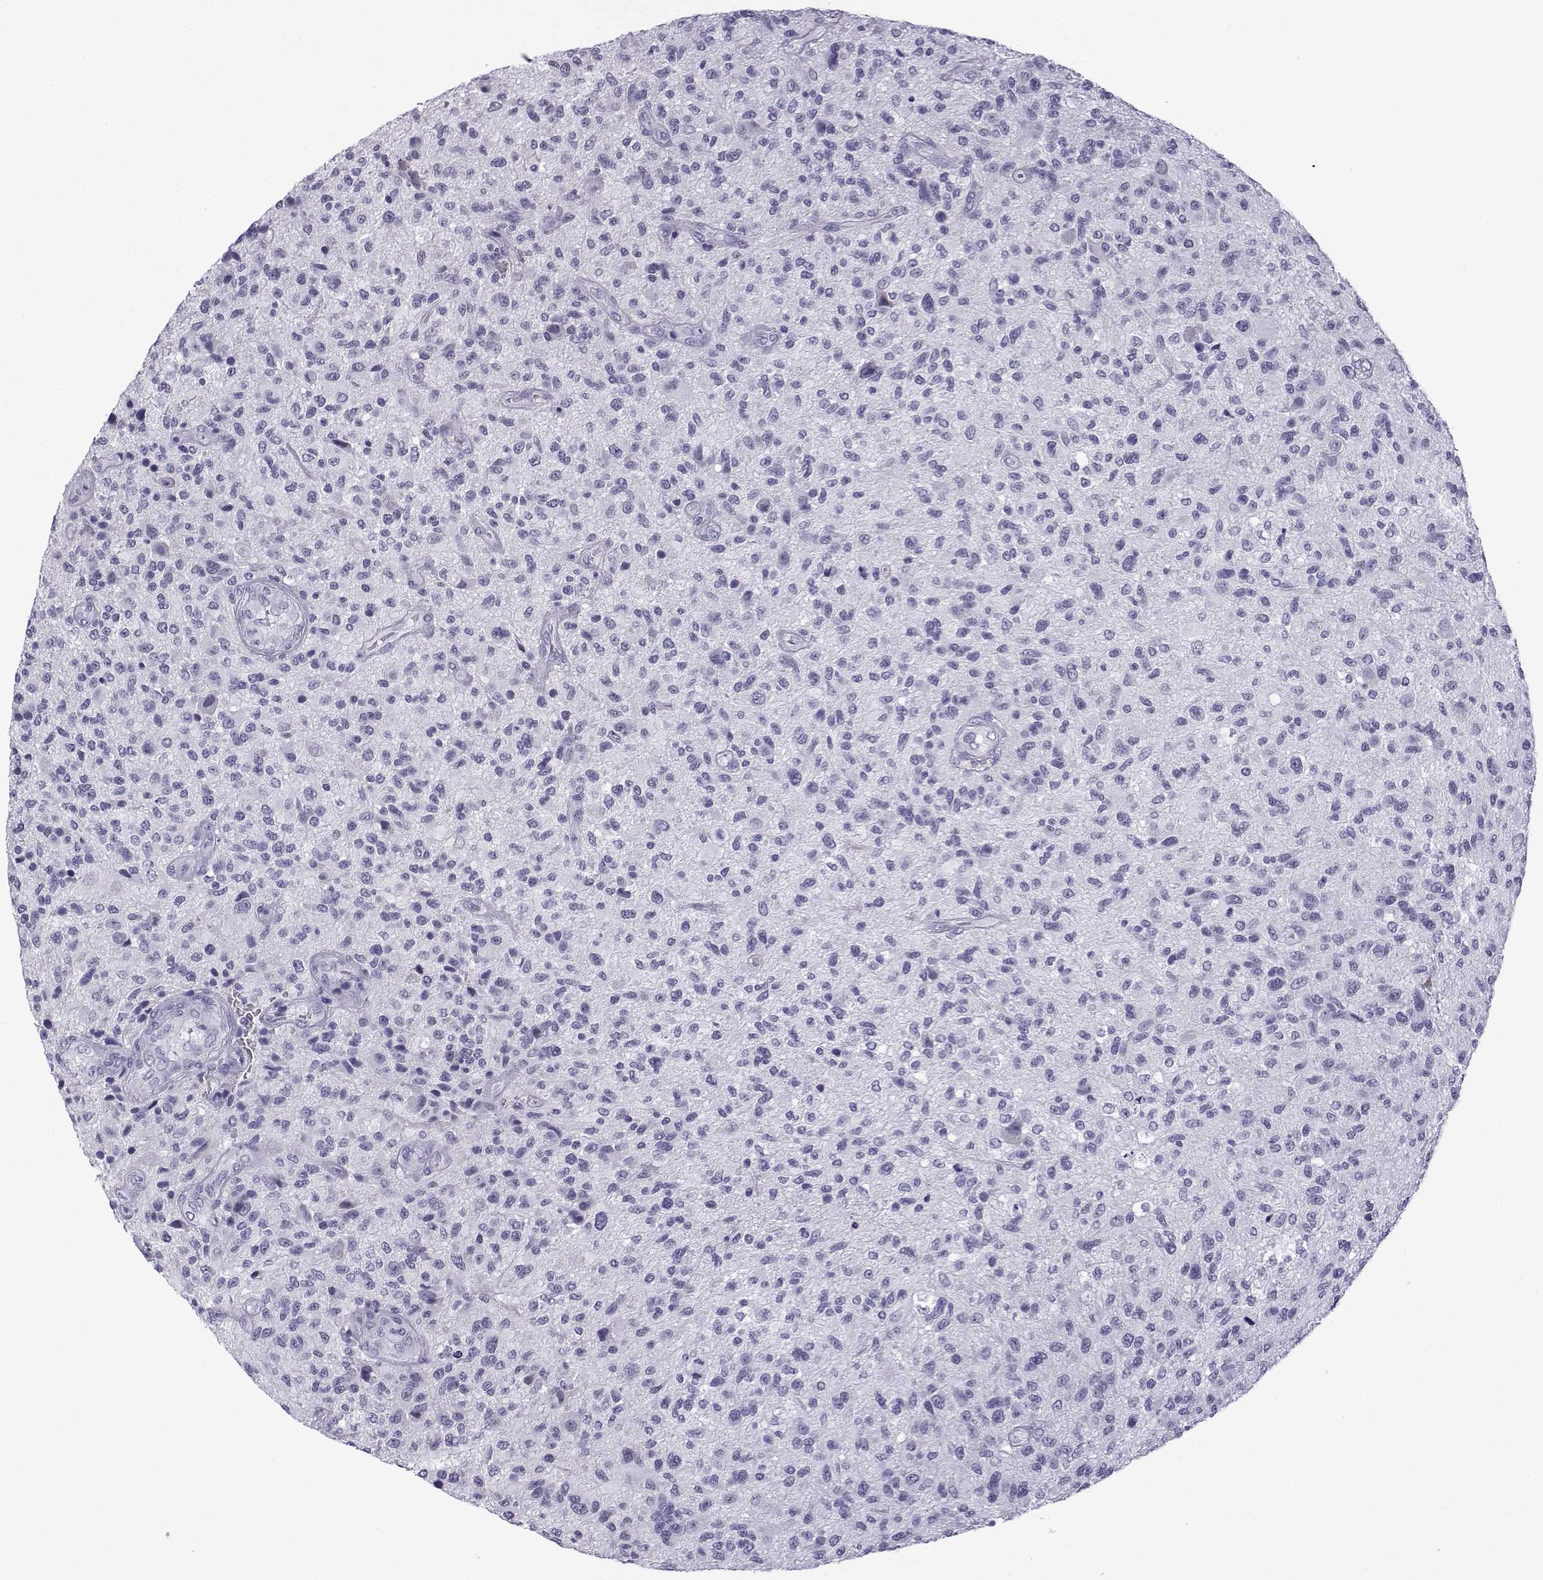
{"staining": {"intensity": "negative", "quantity": "none", "location": "none"}, "tissue": "glioma", "cell_type": "Tumor cells", "image_type": "cancer", "snomed": [{"axis": "morphology", "description": "Glioma, malignant, High grade"}, {"axis": "topography", "description": "Brain"}], "caption": "There is no significant staining in tumor cells of glioma.", "gene": "MRGBP", "patient": {"sex": "male", "age": 47}}